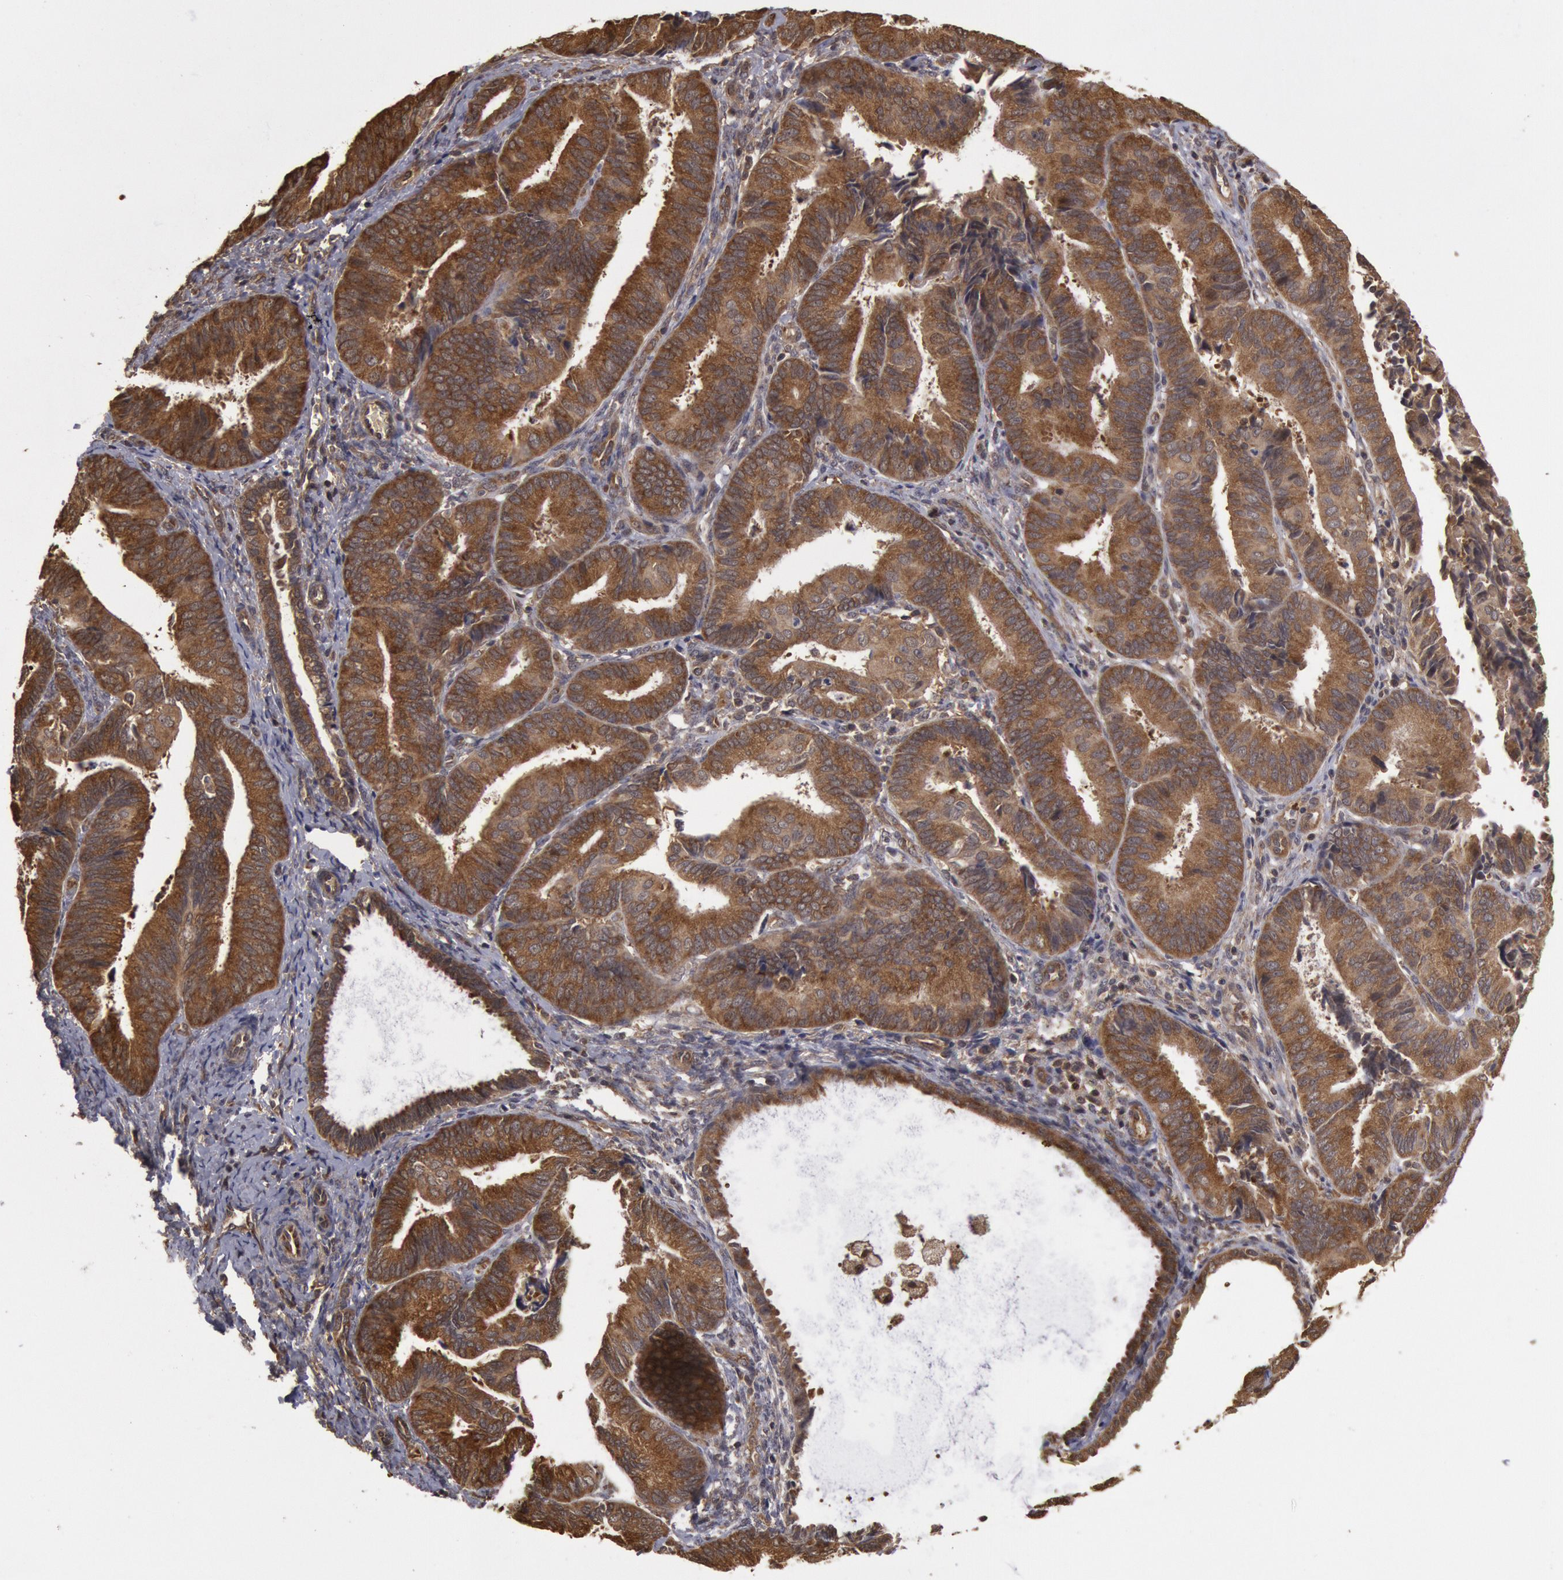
{"staining": {"intensity": "strong", "quantity": ">75%", "location": "cytoplasmic/membranous"}, "tissue": "endometrial cancer", "cell_type": "Tumor cells", "image_type": "cancer", "snomed": [{"axis": "morphology", "description": "Adenocarcinoma, NOS"}, {"axis": "topography", "description": "Endometrium"}], "caption": "Brown immunohistochemical staining in human endometrial cancer (adenocarcinoma) reveals strong cytoplasmic/membranous staining in approximately >75% of tumor cells.", "gene": "USP14", "patient": {"sex": "female", "age": 63}}